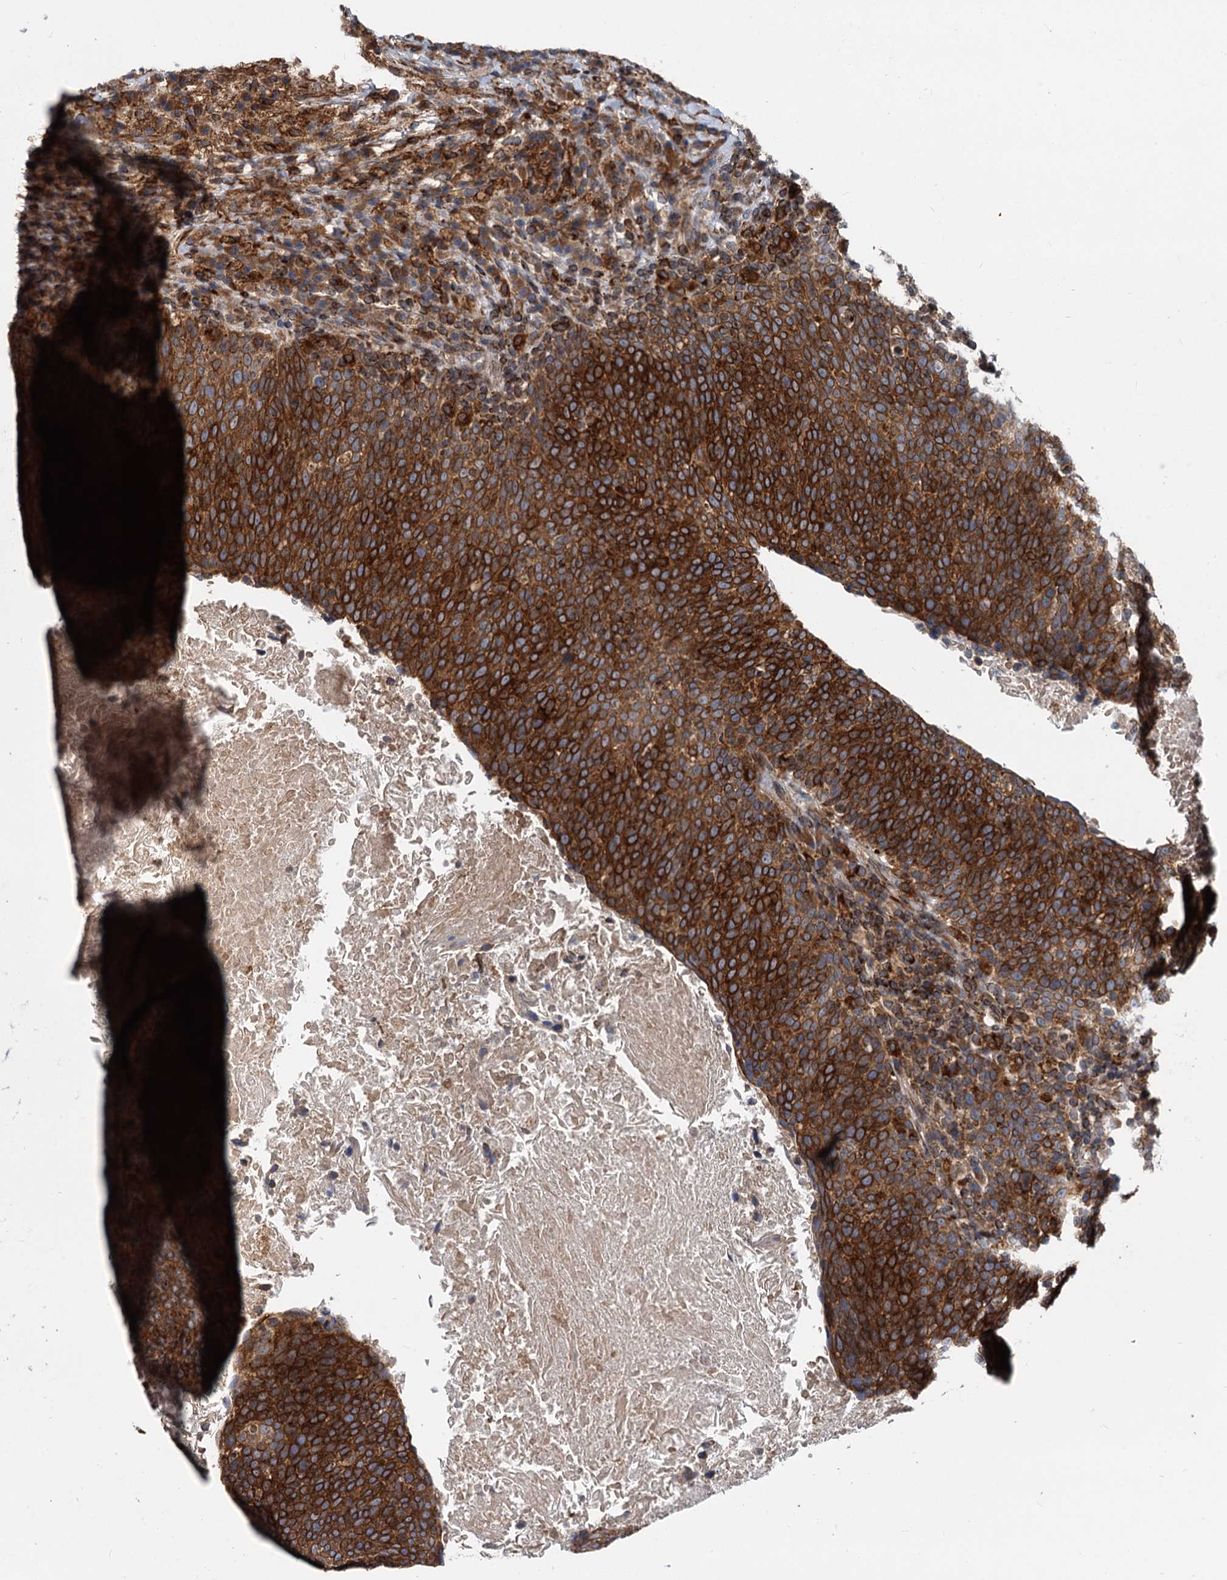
{"staining": {"intensity": "strong", "quantity": ">75%", "location": "cytoplasmic/membranous"}, "tissue": "head and neck cancer", "cell_type": "Tumor cells", "image_type": "cancer", "snomed": [{"axis": "morphology", "description": "Squamous cell carcinoma, NOS"}, {"axis": "morphology", "description": "Squamous cell carcinoma, metastatic, NOS"}, {"axis": "topography", "description": "Lymph node"}, {"axis": "topography", "description": "Head-Neck"}], "caption": "Squamous cell carcinoma (head and neck) stained for a protein exhibits strong cytoplasmic/membranous positivity in tumor cells.", "gene": "STIM1", "patient": {"sex": "male", "age": 62}}